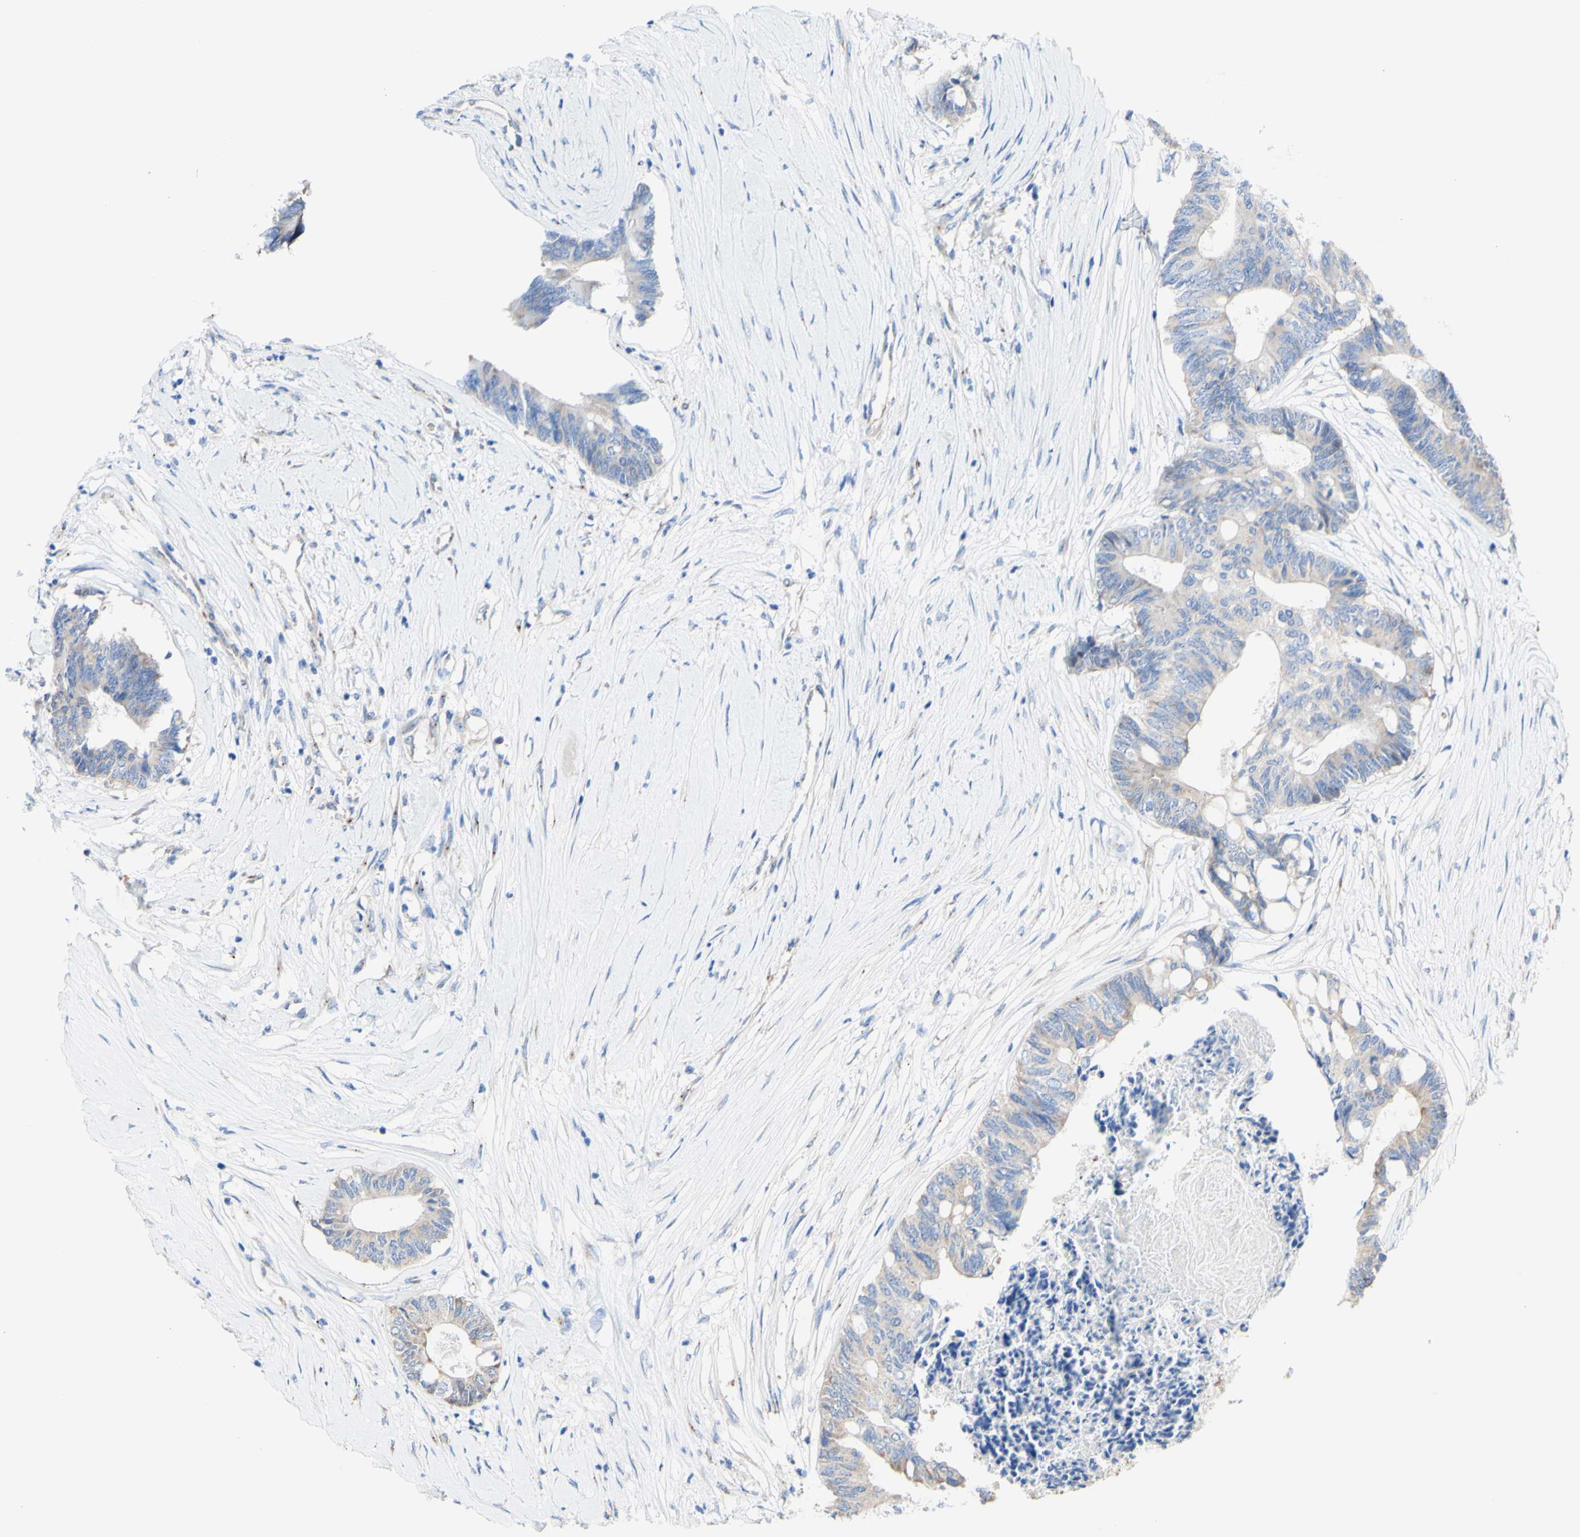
{"staining": {"intensity": "weak", "quantity": ">75%", "location": "cytoplasmic/membranous"}, "tissue": "colorectal cancer", "cell_type": "Tumor cells", "image_type": "cancer", "snomed": [{"axis": "morphology", "description": "Adenocarcinoma, NOS"}, {"axis": "topography", "description": "Rectum"}], "caption": "Brown immunohistochemical staining in colorectal cancer displays weak cytoplasmic/membranous staining in about >75% of tumor cells.", "gene": "LRIG3", "patient": {"sex": "male", "age": 63}}